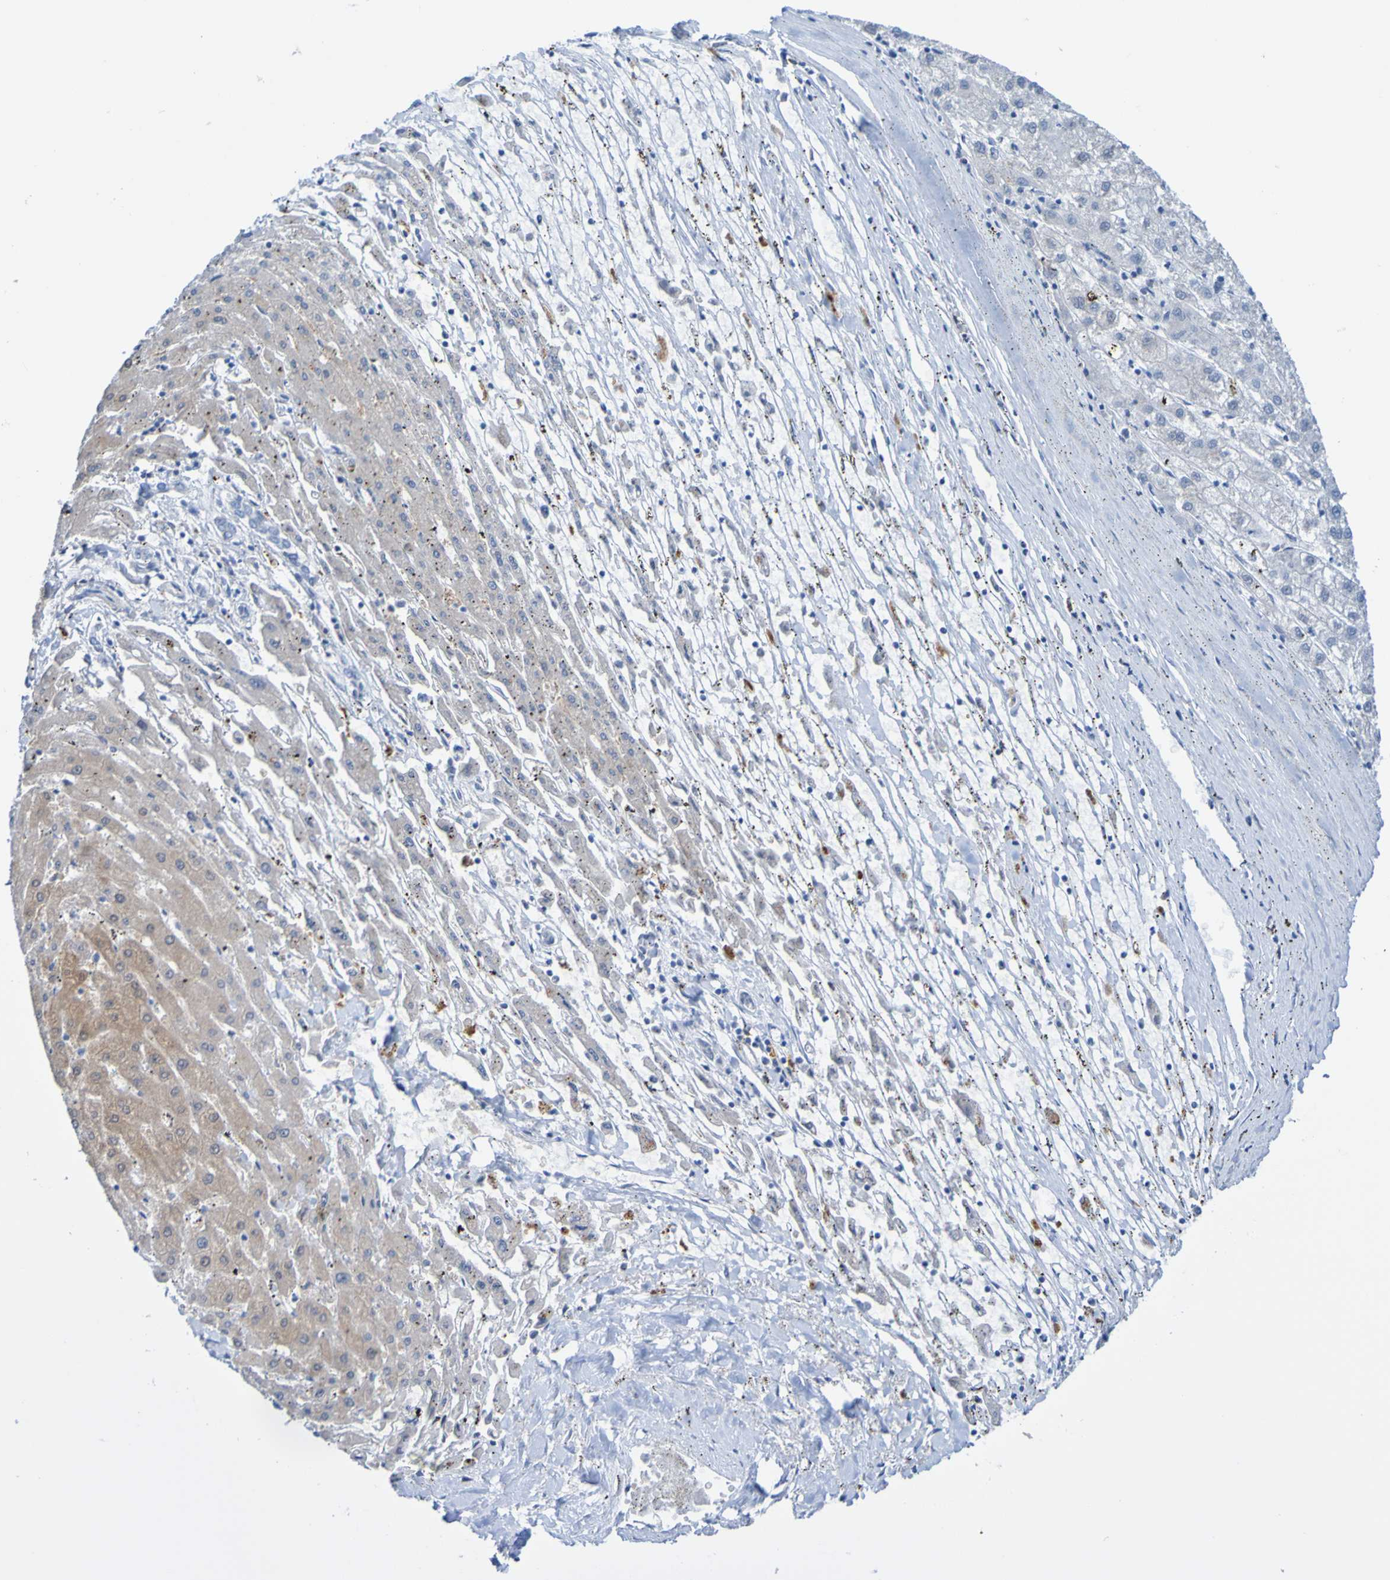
{"staining": {"intensity": "negative", "quantity": "none", "location": "none"}, "tissue": "liver cancer", "cell_type": "Tumor cells", "image_type": "cancer", "snomed": [{"axis": "morphology", "description": "Carcinoma, Hepatocellular, NOS"}, {"axis": "topography", "description": "Liver"}], "caption": "Protein analysis of liver cancer exhibits no significant staining in tumor cells.", "gene": "ACMSD", "patient": {"sex": "male", "age": 72}}